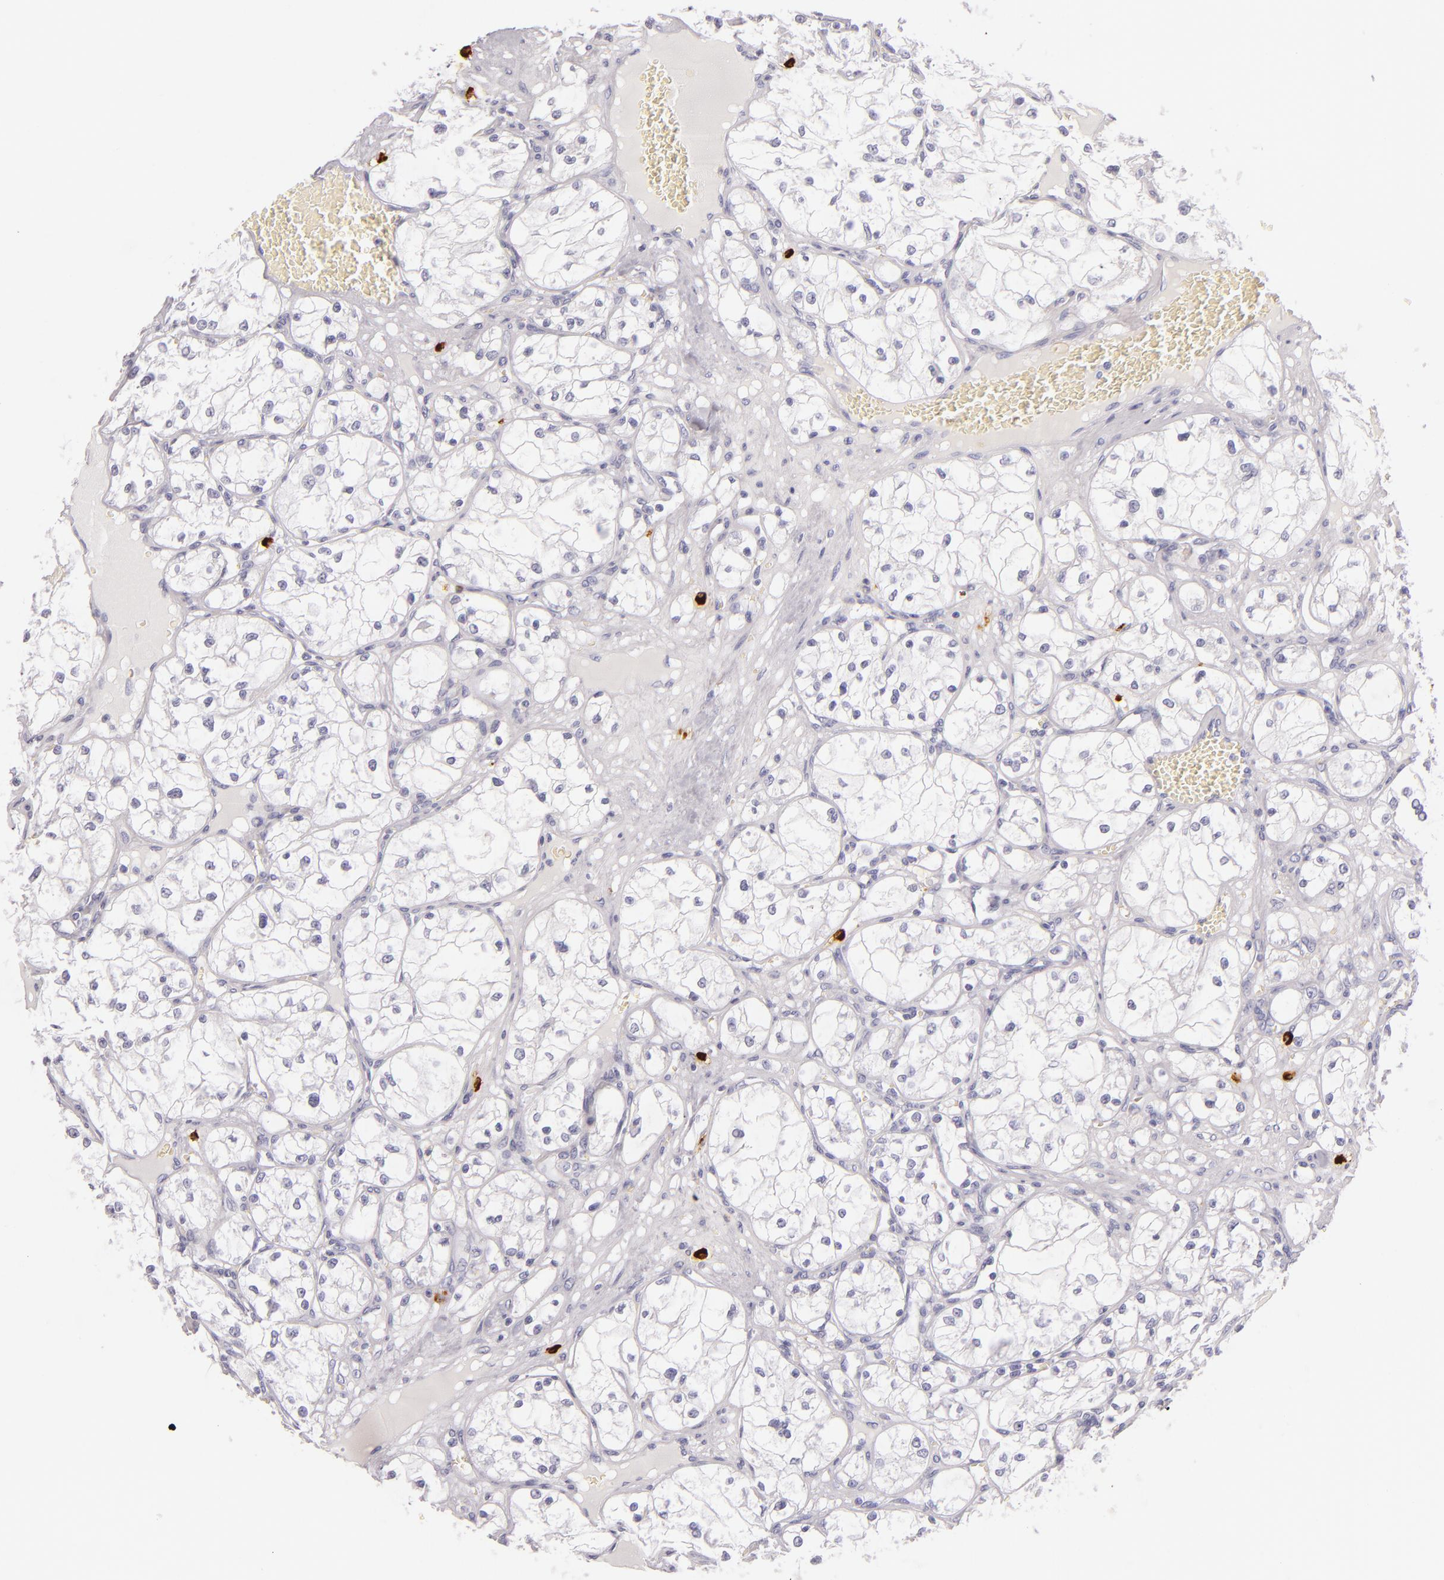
{"staining": {"intensity": "negative", "quantity": "none", "location": "none"}, "tissue": "renal cancer", "cell_type": "Tumor cells", "image_type": "cancer", "snomed": [{"axis": "morphology", "description": "Adenocarcinoma, NOS"}, {"axis": "topography", "description": "Kidney"}], "caption": "This histopathology image is of adenocarcinoma (renal) stained with immunohistochemistry to label a protein in brown with the nuclei are counter-stained blue. There is no staining in tumor cells.", "gene": "TPSD1", "patient": {"sex": "male", "age": 61}}